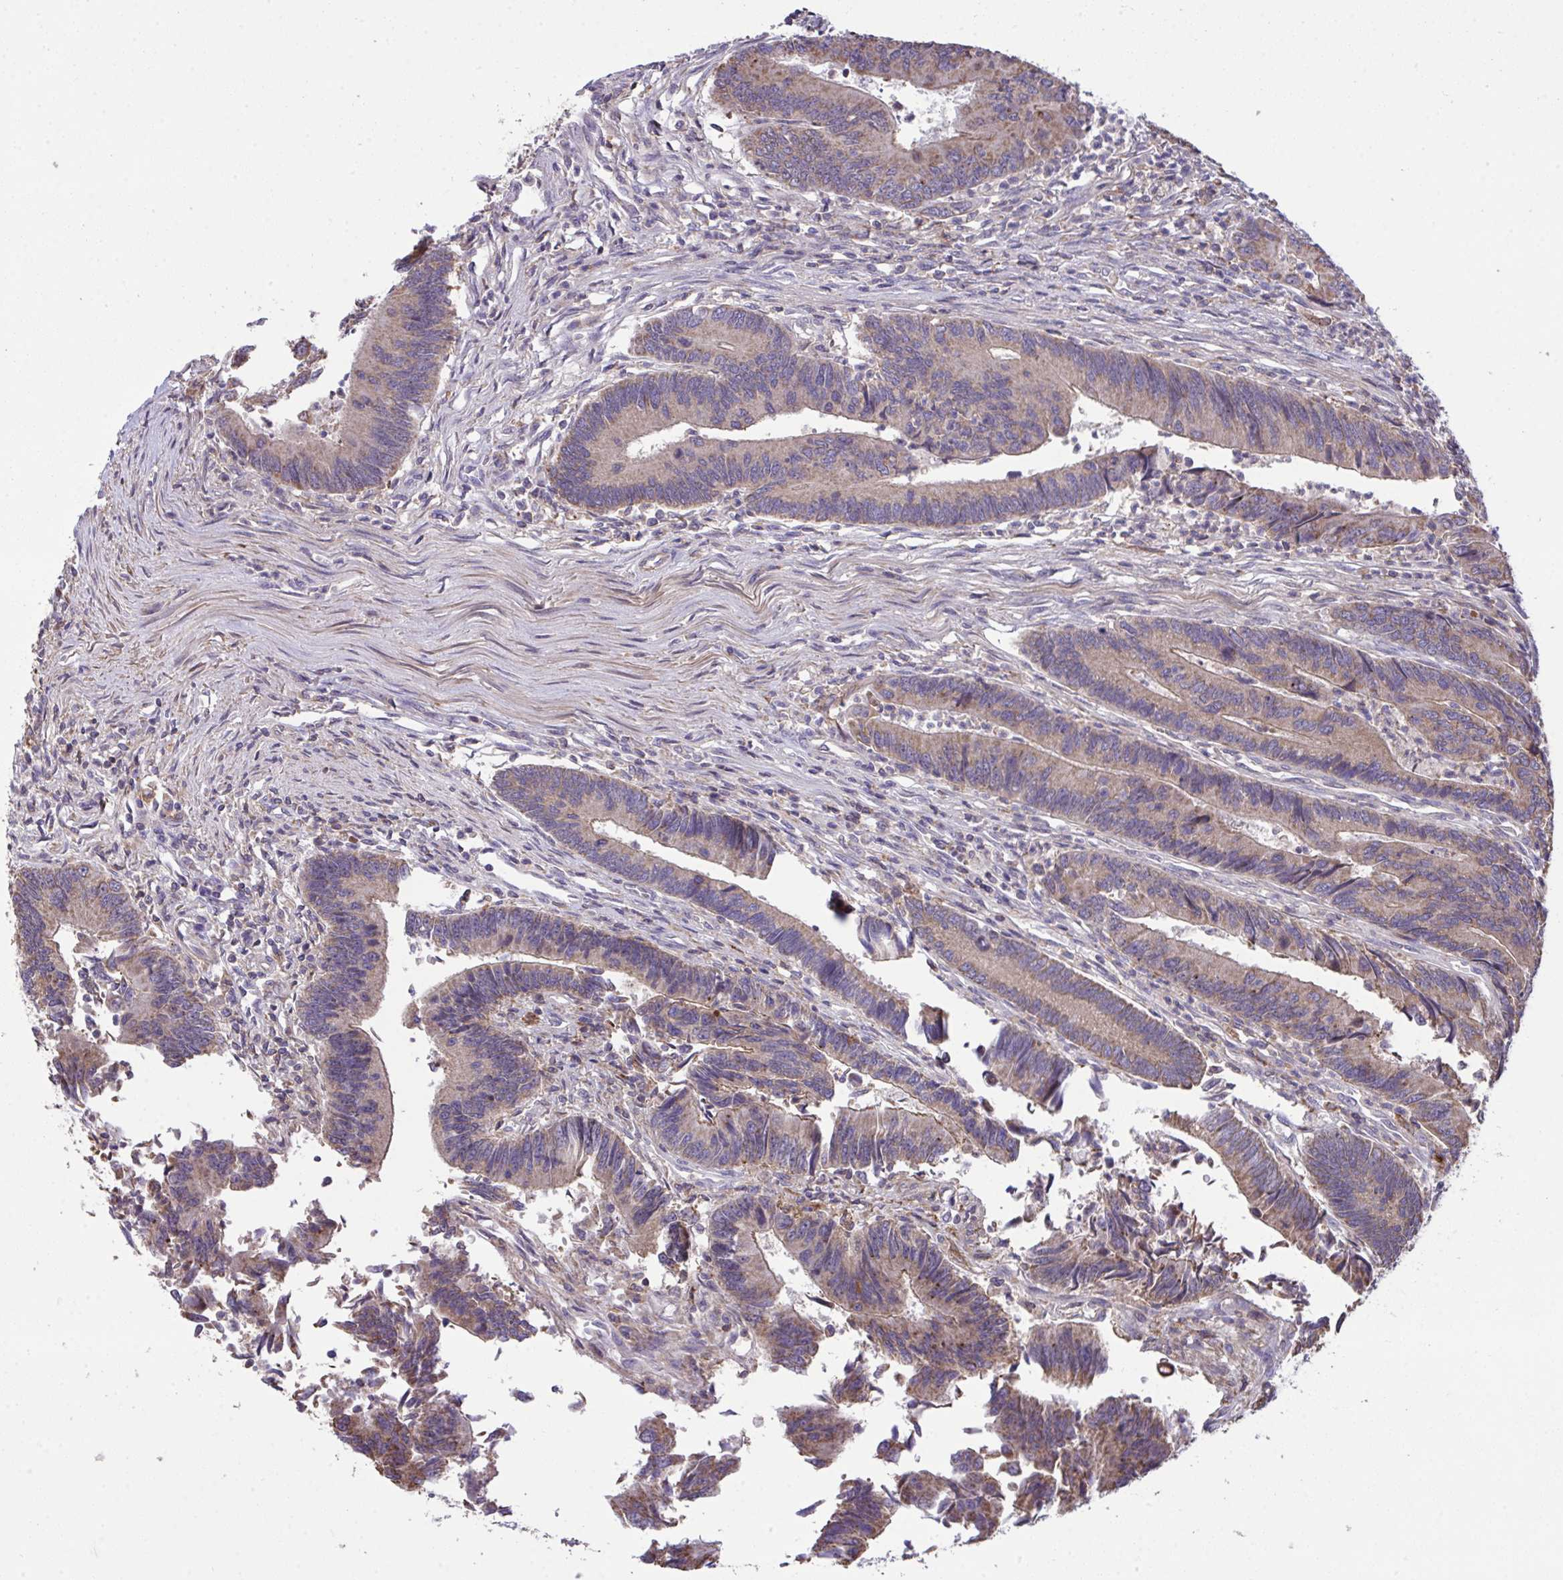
{"staining": {"intensity": "weak", "quantity": ">75%", "location": "cytoplasmic/membranous"}, "tissue": "colorectal cancer", "cell_type": "Tumor cells", "image_type": "cancer", "snomed": [{"axis": "morphology", "description": "Adenocarcinoma, NOS"}, {"axis": "topography", "description": "Colon"}], "caption": "This histopathology image displays immunohistochemistry (IHC) staining of adenocarcinoma (colorectal), with low weak cytoplasmic/membranous positivity in about >75% of tumor cells.", "gene": "PPM1H", "patient": {"sex": "female", "age": 67}}